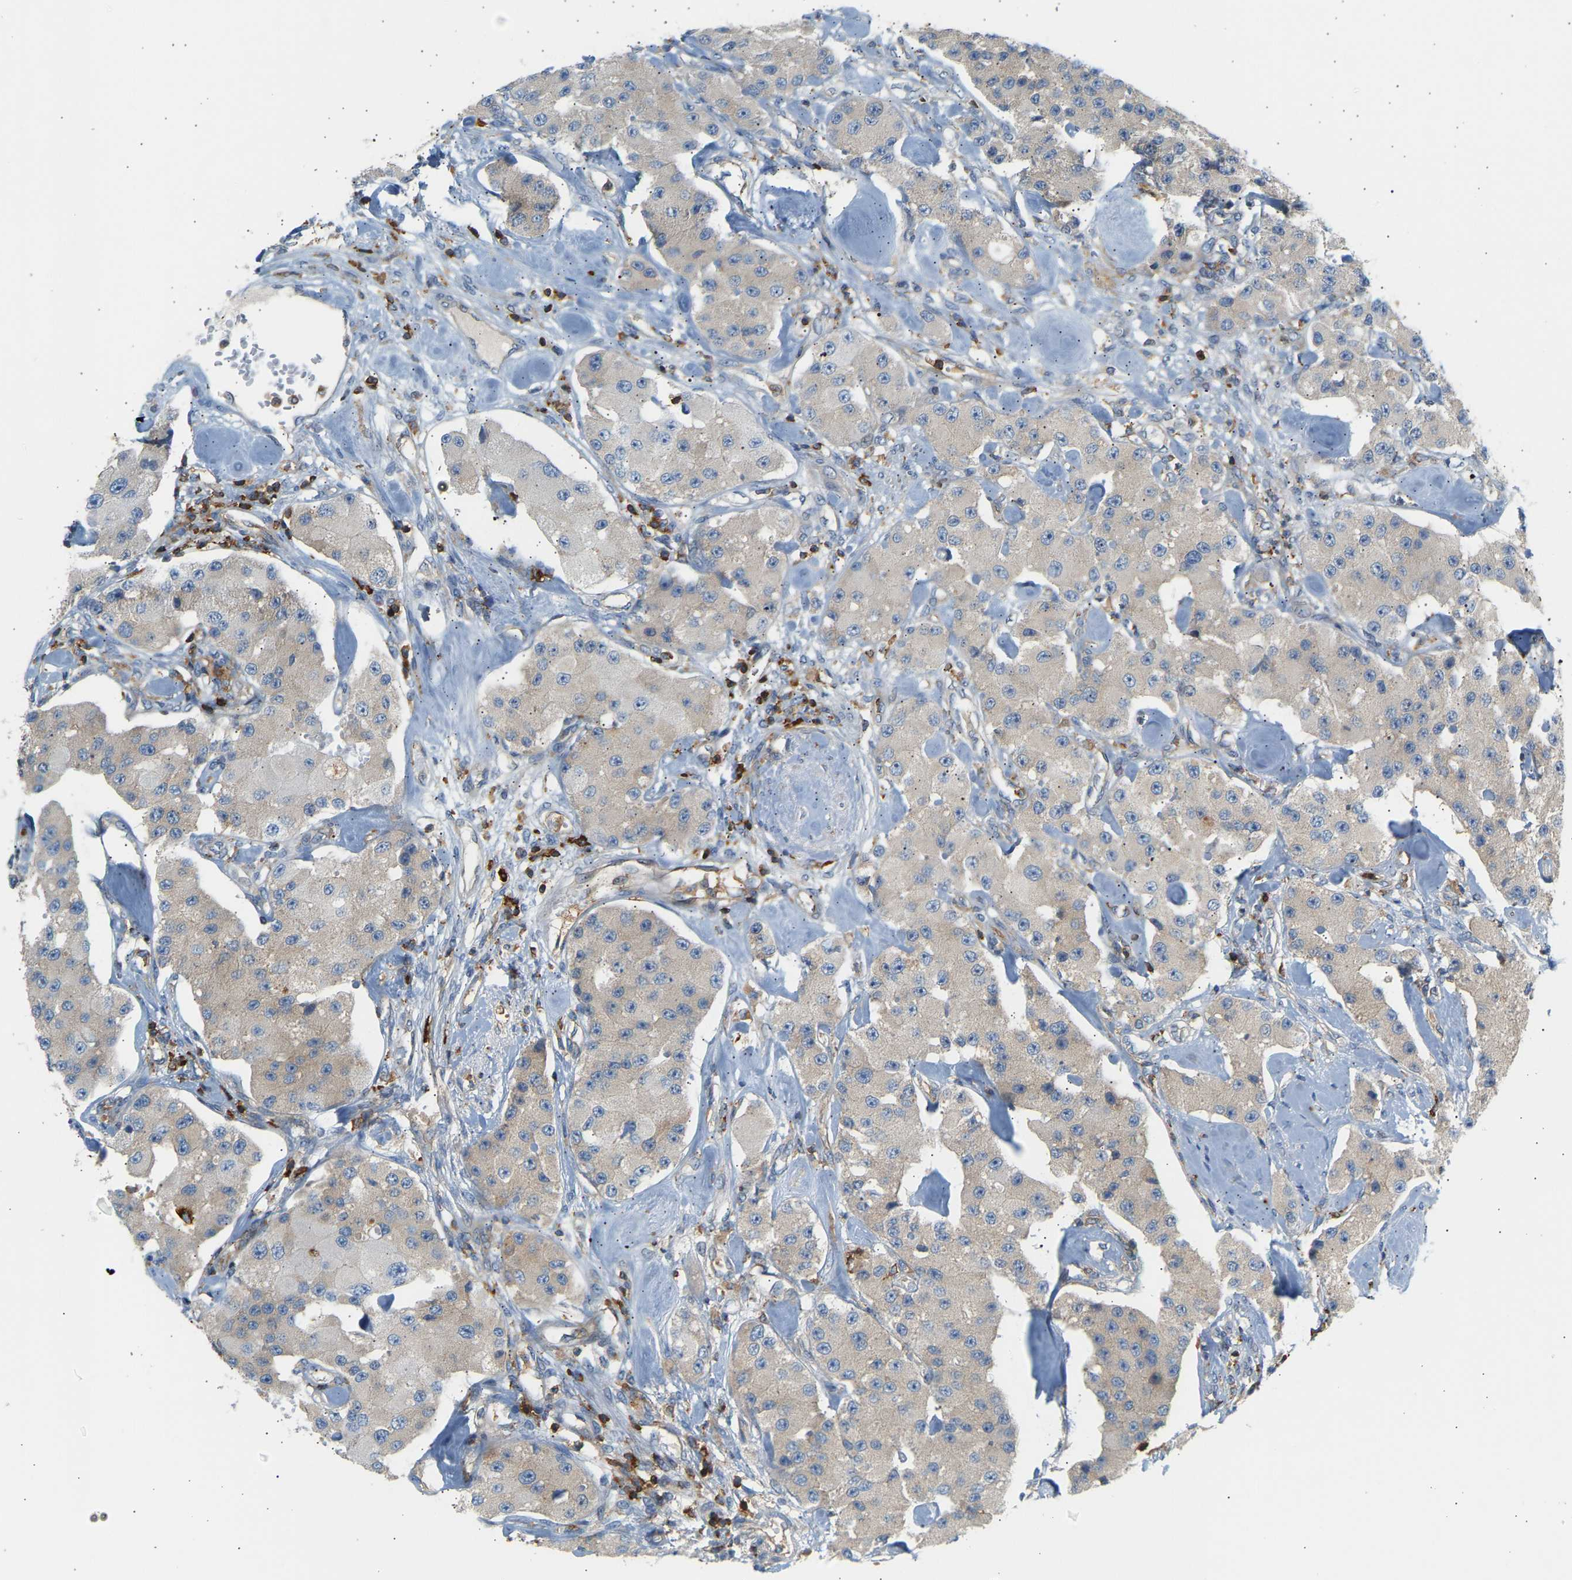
{"staining": {"intensity": "negative", "quantity": "none", "location": "none"}, "tissue": "carcinoid", "cell_type": "Tumor cells", "image_type": "cancer", "snomed": [{"axis": "morphology", "description": "Carcinoid, malignant, NOS"}, {"axis": "topography", "description": "Pancreas"}], "caption": "An image of human malignant carcinoid is negative for staining in tumor cells.", "gene": "FNBP1", "patient": {"sex": "male", "age": 41}}